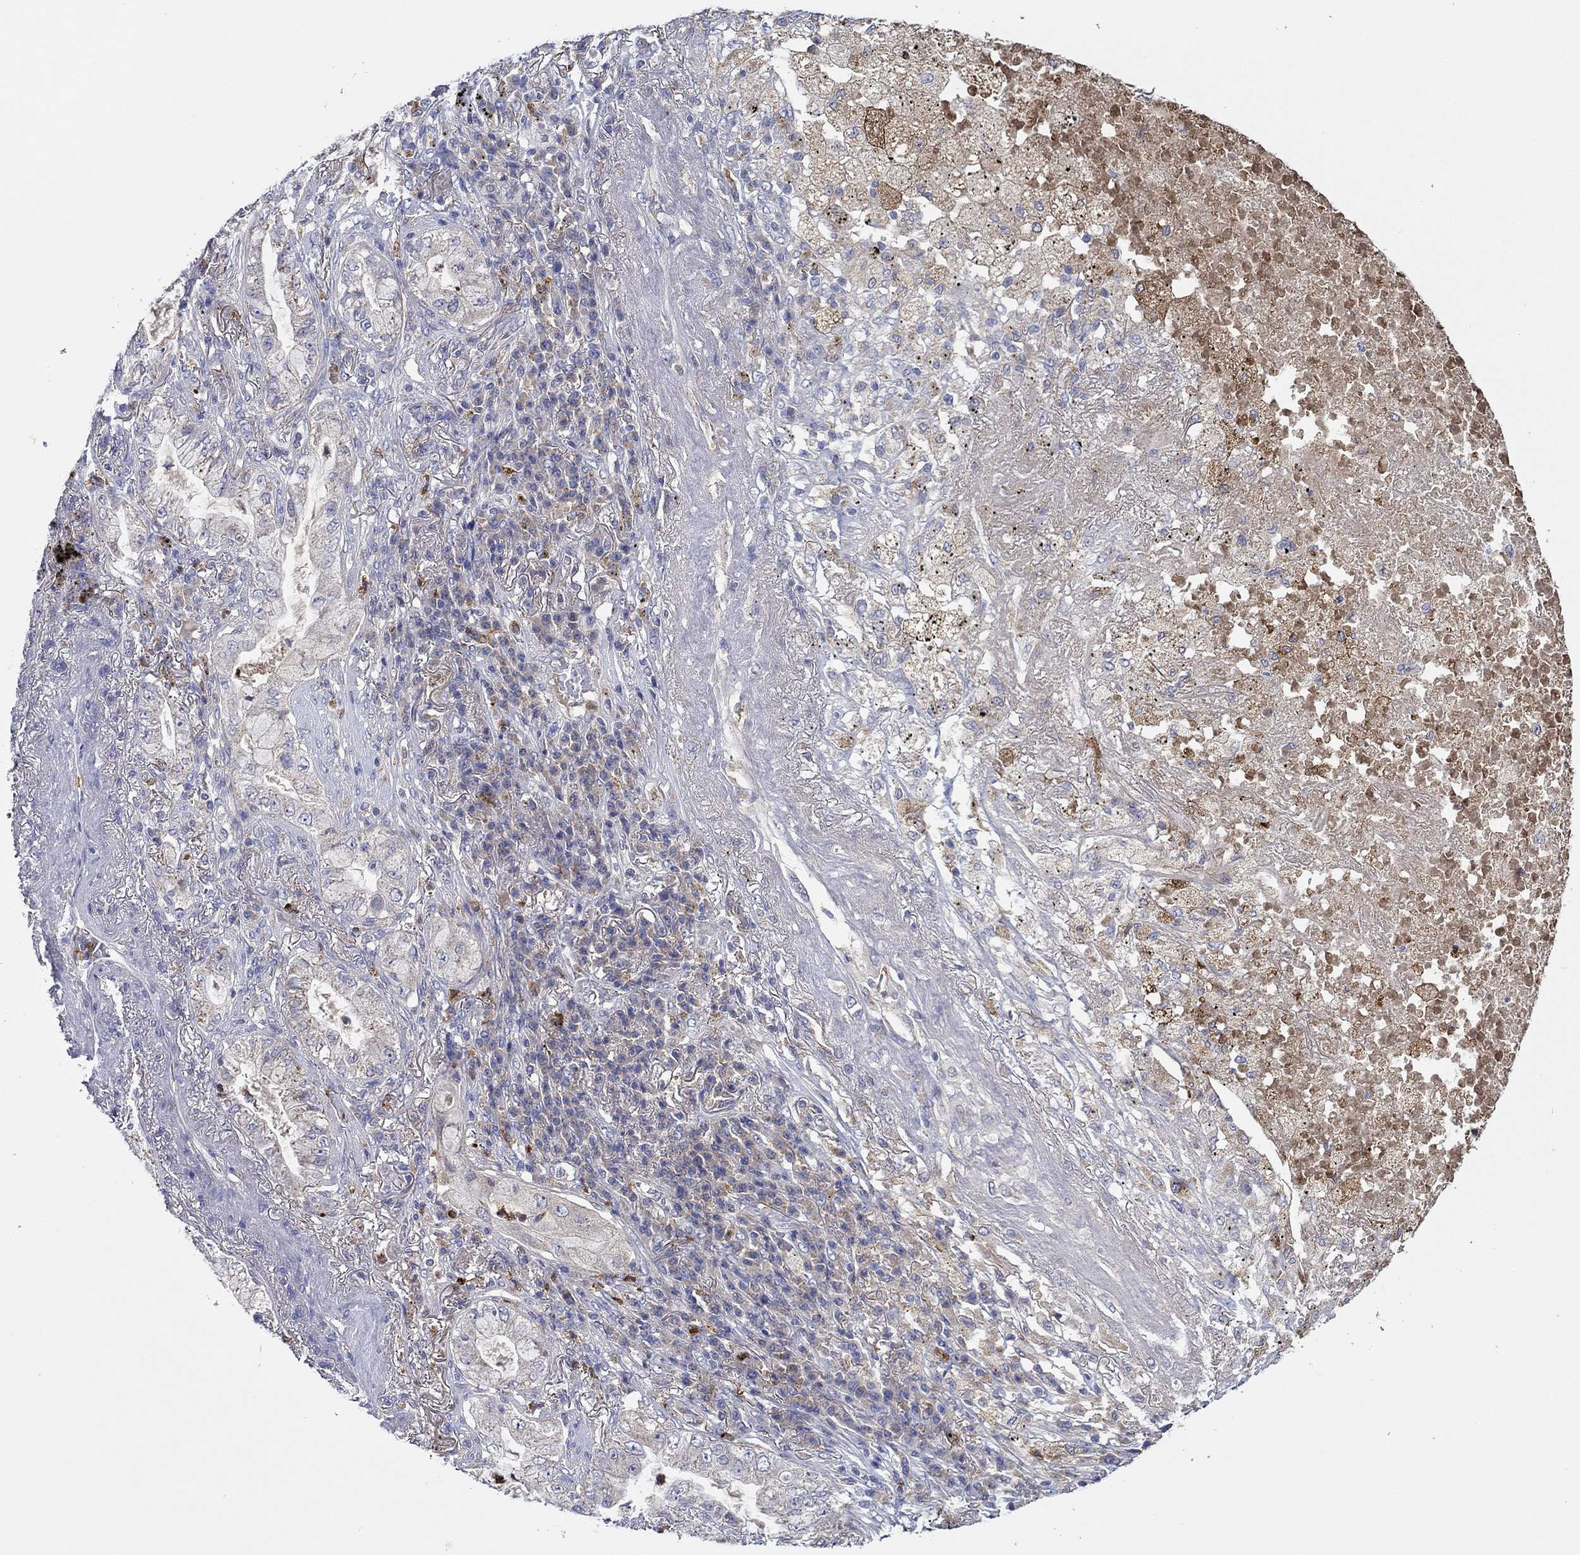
{"staining": {"intensity": "weak", "quantity": "<25%", "location": "cytoplasmic/membranous"}, "tissue": "lung cancer", "cell_type": "Tumor cells", "image_type": "cancer", "snomed": [{"axis": "morphology", "description": "Adenocarcinoma, NOS"}, {"axis": "topography", "description": "Lung"}], "caption": "High power microscopy histopathology image of an immunohistochemistry image of lung adenocarcinoma, revealing no significant expression in tumor cells. The staining was performed using DAB to visualize the protein expression in brown, while the nuclei were stained in blue with hematoxylin (Magnification: 20x).", "gene": "CHIT1", "patient": {"sex": "female", "age": 73}}